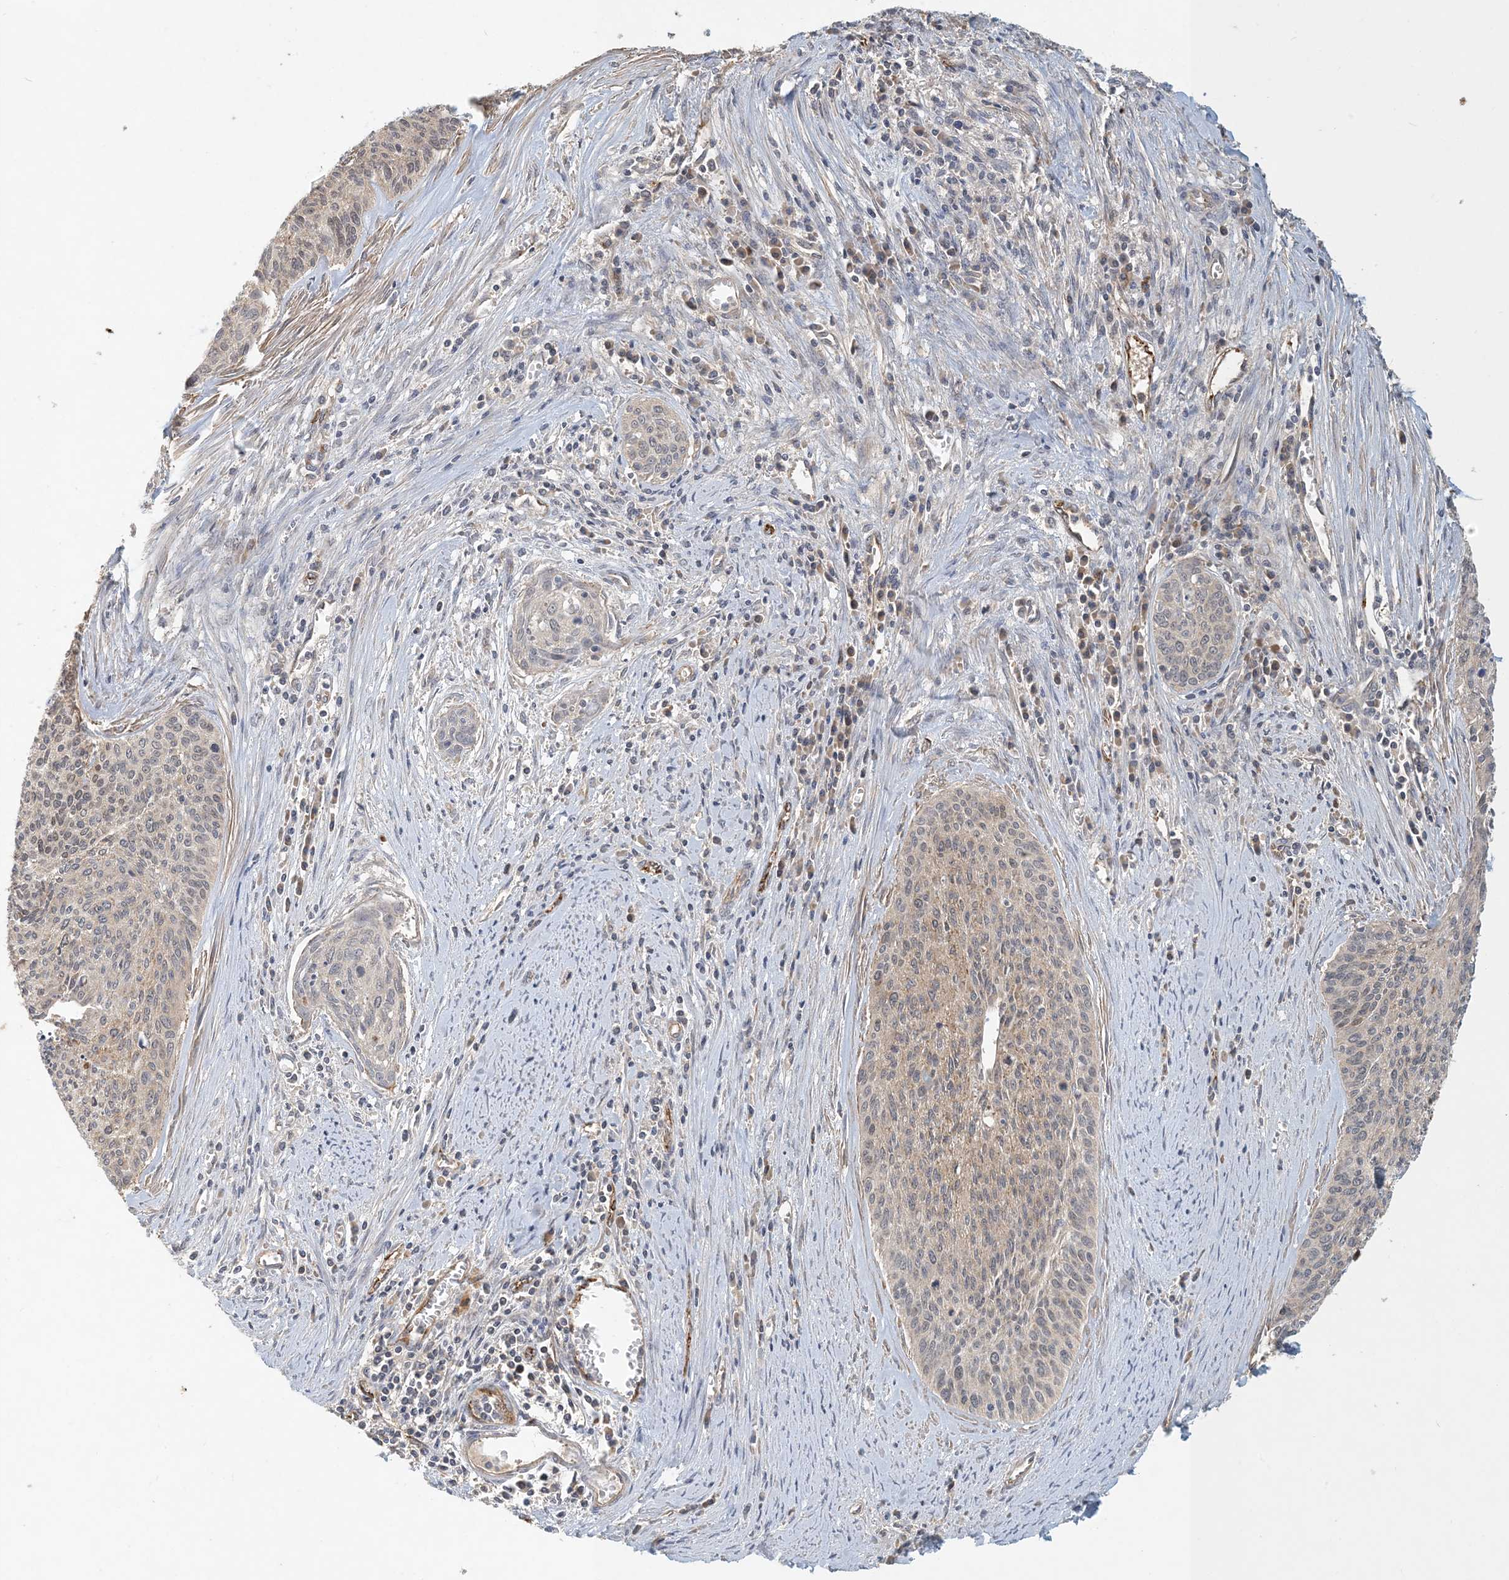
{"staining": {"intensity": "negative", "quantity": "none", "location": "none"}, "tissue": "cervical cancer", "cell_type": "Tumor cells", "image_type": "cancer", "snomed": [{"axis": "morphology", "description": "Squamous cell carcinoma, NOS"}, {"axis": "topography", "description": "Cervix"}], "caption": "DAB immunohistochemical staining of squamous cell carcinoma (cervical) demonstrates no significant expression in tumor cells. The staining is performed using DAB brown chromogen with nuclei counter-stained in using hematoxylin.", "gene": "ZBTB3", "patient": {"sex": "female", "age": 55}}